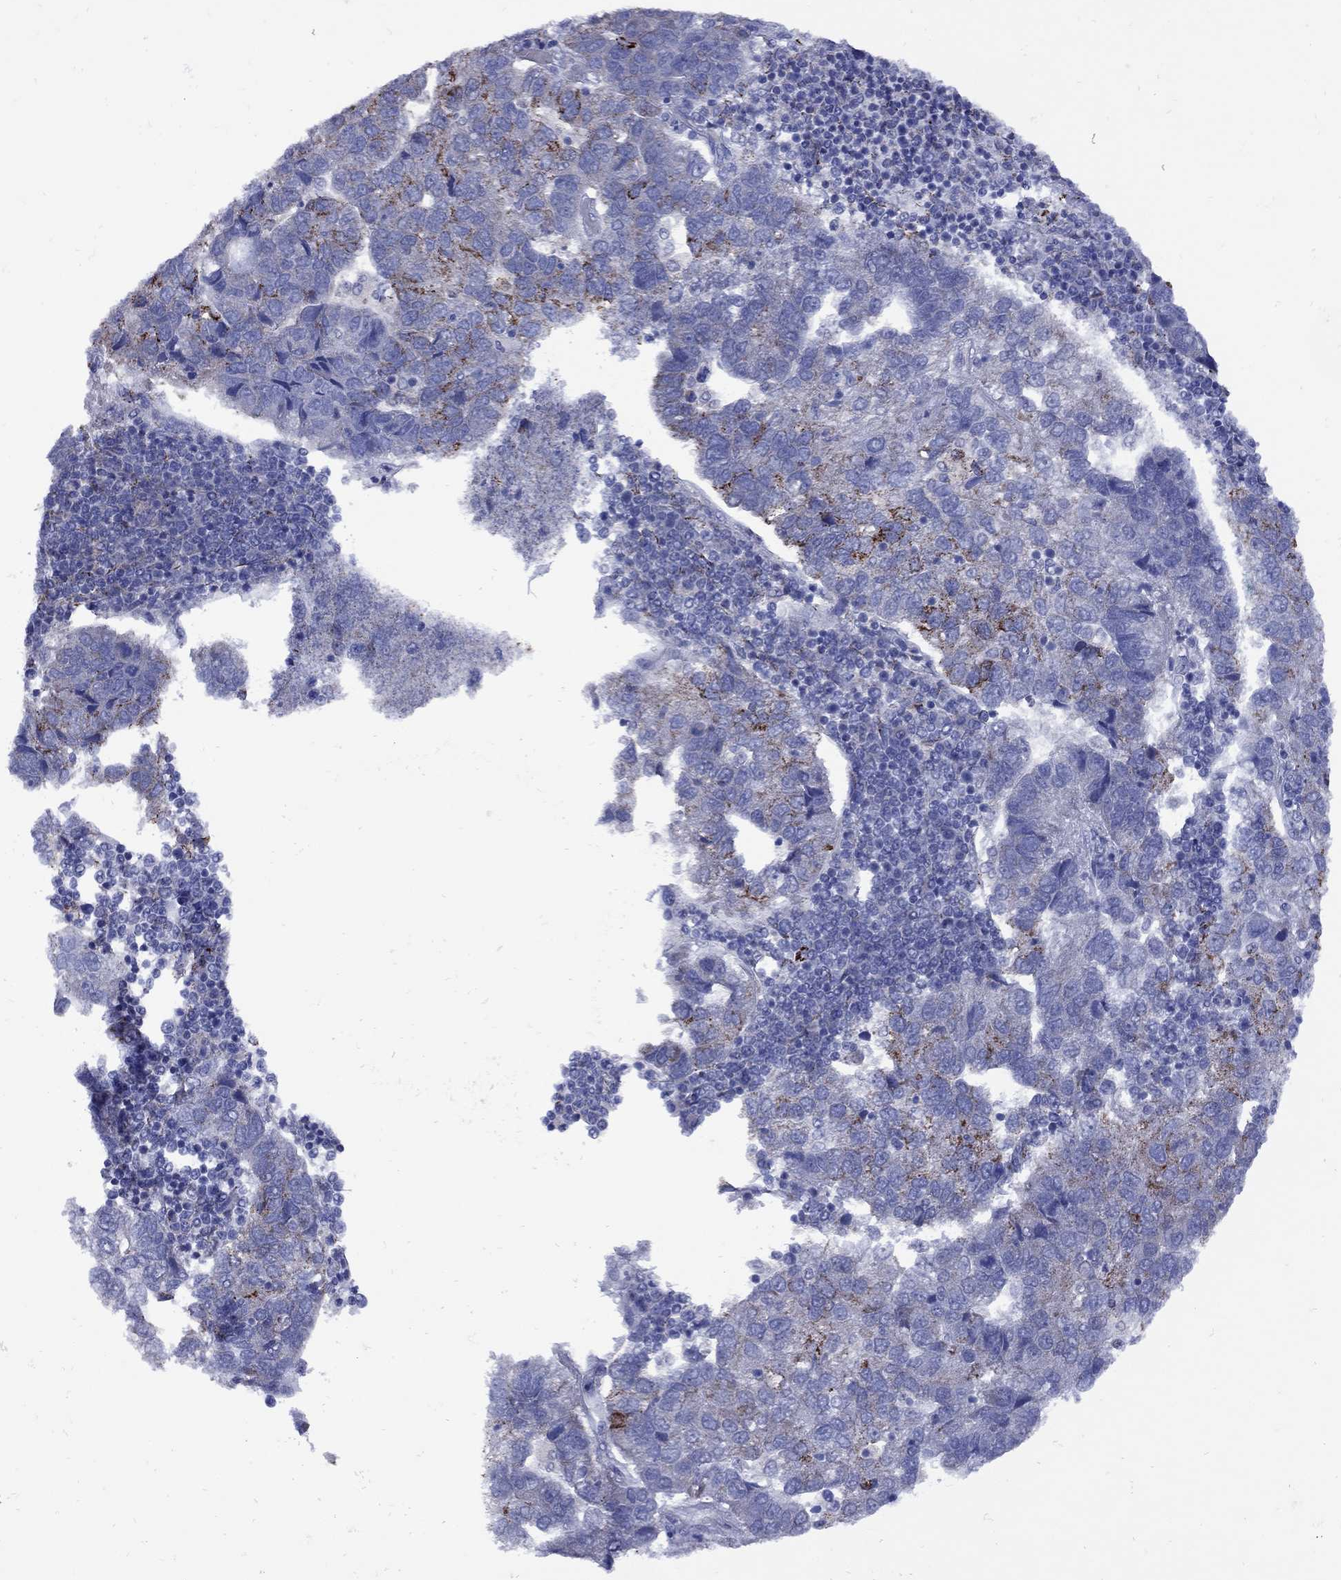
{"staining": {"intensity": "strong", "quantity": "<25%", "location": "cytoplasmic/membranous"}, "tissue": "pancreatic cancer", "cell_type": "Tumor cells", "image_type": "cancer", "snomed": [{"axis": "morphology", "description": "Adenocarcinoma, NOS"}, {"axis": "topography", "description": "Pancreas"}], "caption": "The micrograph exhibits staining of pancreatic cancer, revealing strong cytoplasmic/membranous protein expression (brown color) within tumor cells. (DAB (3,3'-diaminobenzidine) = brown stain, brightfield microscopy at high magnification).", "gene": "SESTD1", "patient": {"sex": "female", "age": 61}}